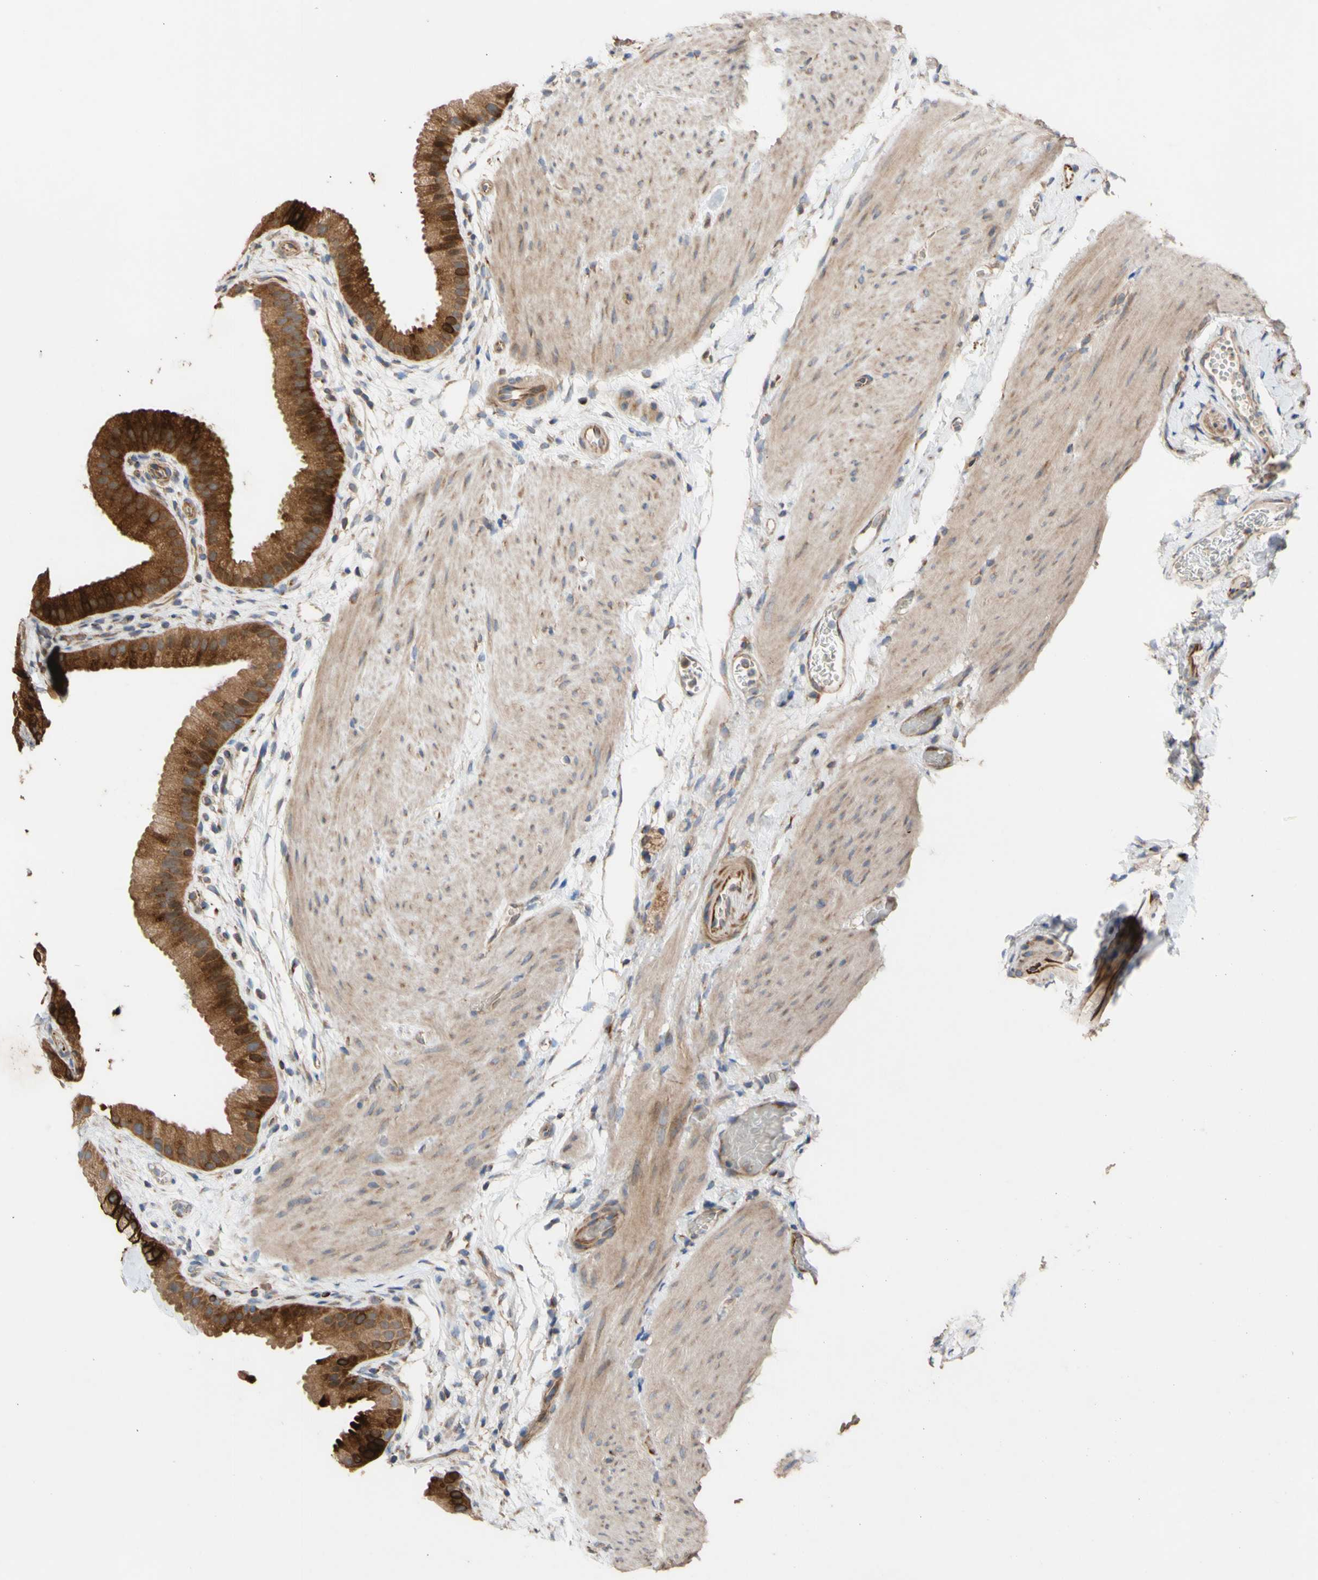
{"staining": {"intensity": "strong", "quantity": ">75%", "location": "cytoplasmic/membranous"}, "tissue": "gallbladder", "cell_type": "Glandular cells", "image_type": "normal", "snomed": [{"axis": "morphology", "description": "Normal tissue, NOS"}, {"axis": "topography", "description": "Gallbladder"}], "caption": "Immunohistochemistry (IHC) of benign human gallbladder demonstrates high levels of strong cytoplasmic/membranous positivity in about >75% of glandular cells. Using DAB (3,3'-diaminobenzidine) (brown) and hematoxylin (blue) stains, captured at high magnification using brightfield microscopy.", "gene": "EIF2S3", "patient": {"sex": "female", "age": 64}}